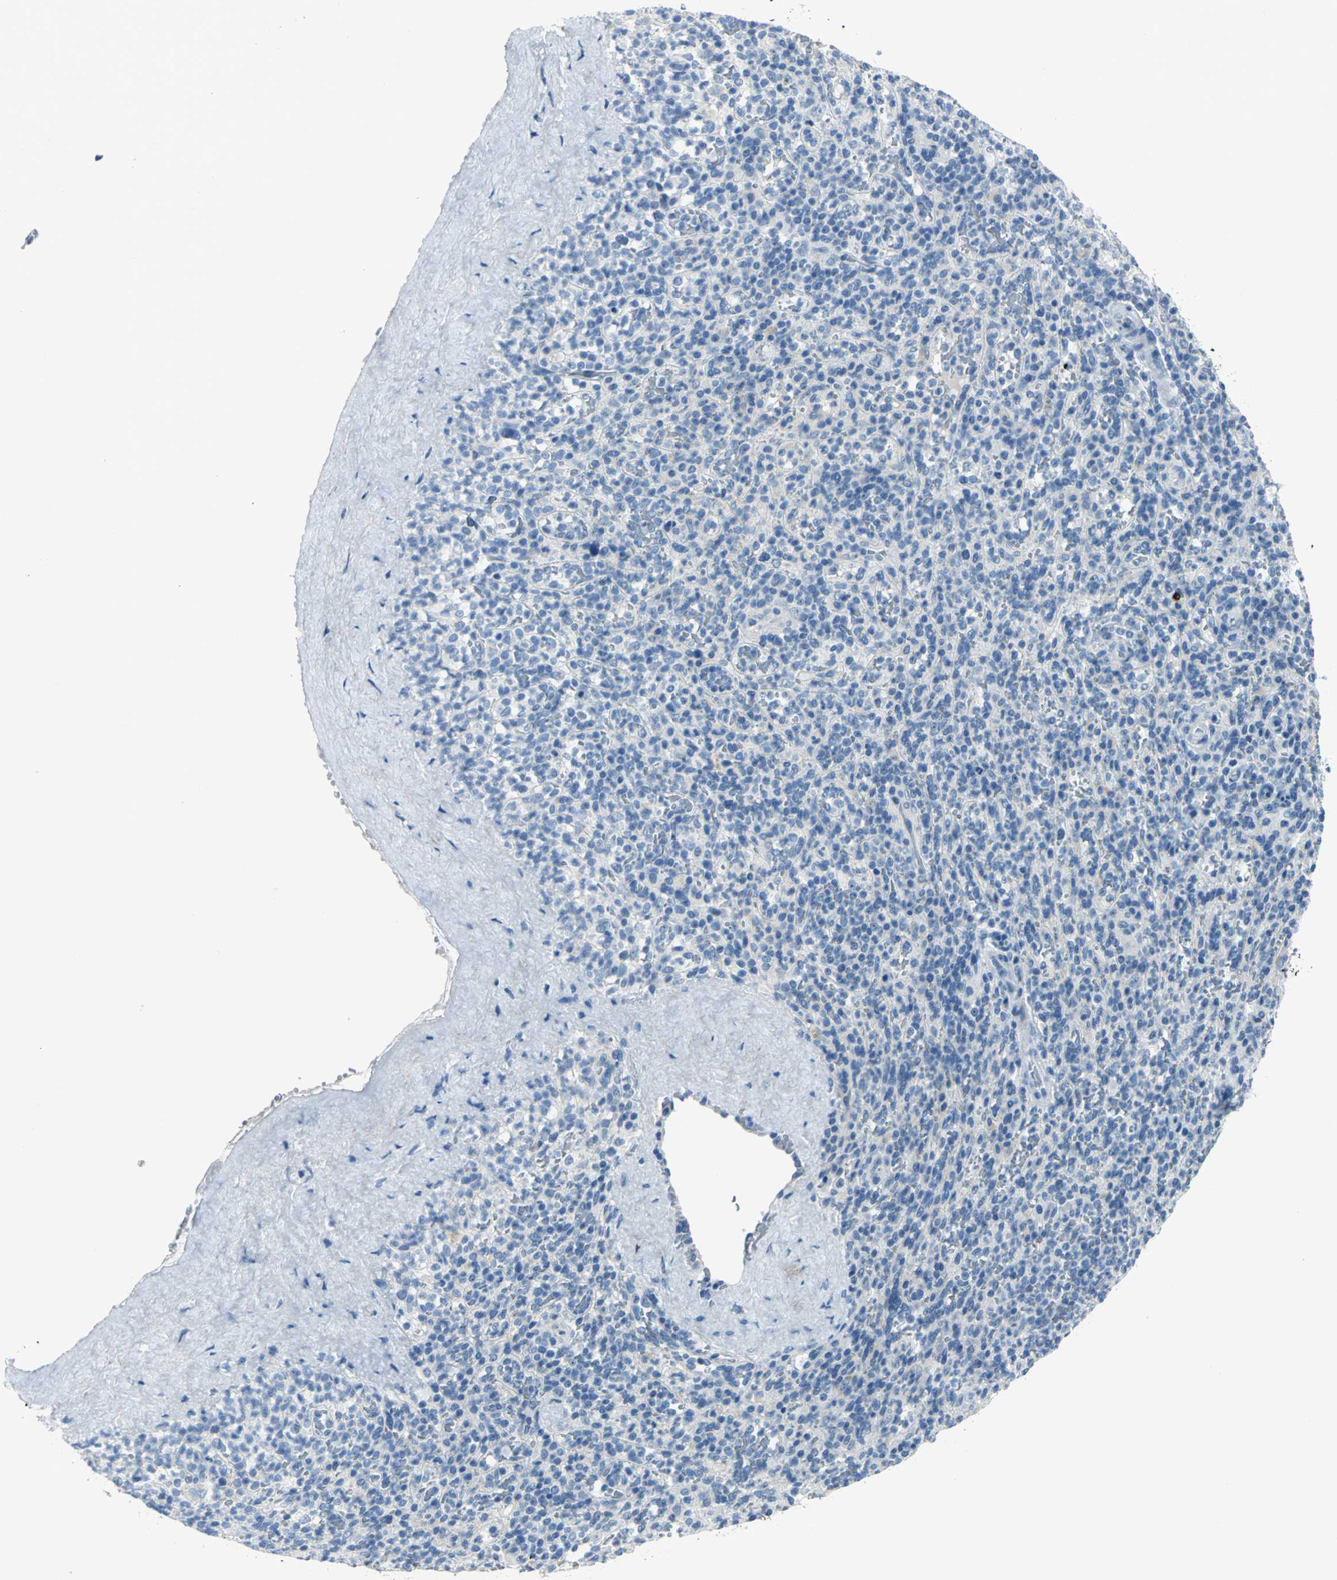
{"staining": {"intensity": "negative", "quantity": "none", "location": "none"}, "tissue": "spleen", "cell_type": "Cells in red pulp", "image_type": "normal", "snomed": [{"axis": "morphology", "description": "Normal tissue, NOS"}, {"axis": "topography", "description": "Spleen"}], "caption": "High power microscopy histopathology image of an immunohistochemistry (IHC) histopathology image of normal spleen, revealing no significant expression in cells in red pulp. (DAB (3,3'-diaminobenzidine) IHC visualized using brightfield microscopy, high magnification).", "gene": "MUC4", "patient": {"sex": "male", "age": 36}}